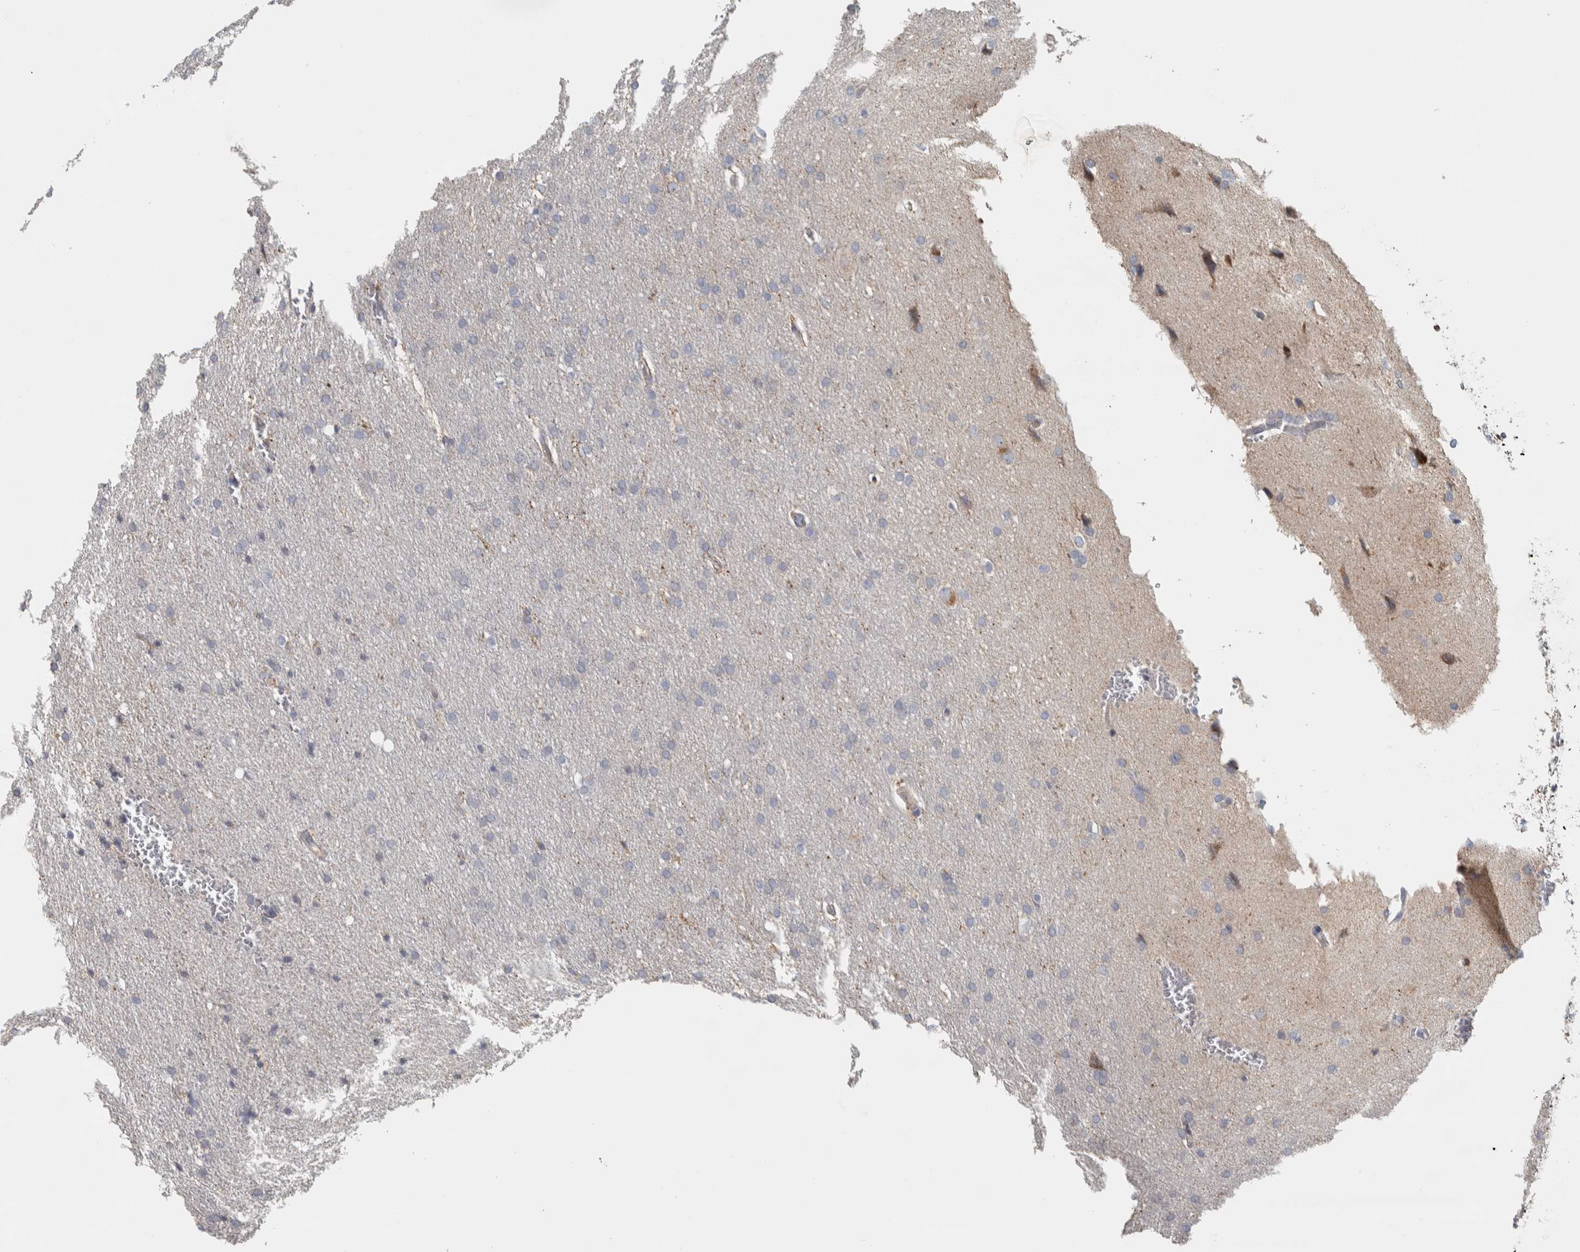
{"staining": {"intensity": "negative", "quantity": "none", "location": "none"}, "tissue": "glioma", "cell_type": "Tumor cells", "image_type": "cancer", "snomed": [{"axis": "morphology", "description": "Glioma, malignant, Low grade"}, {"axis": "topography", "description": "Brain"}], "caption": "A histopathology image of malignant low-grade glioma stained for a protein shows no brown staining in tumor cells. The staining is performed using DAB (3,3'-diaminobenzidine) brown chromogen with nuclei counter-stained in using hematoxylin.", "gene": "FAM78A", "patient": {"sex": "female", "age": 37}}